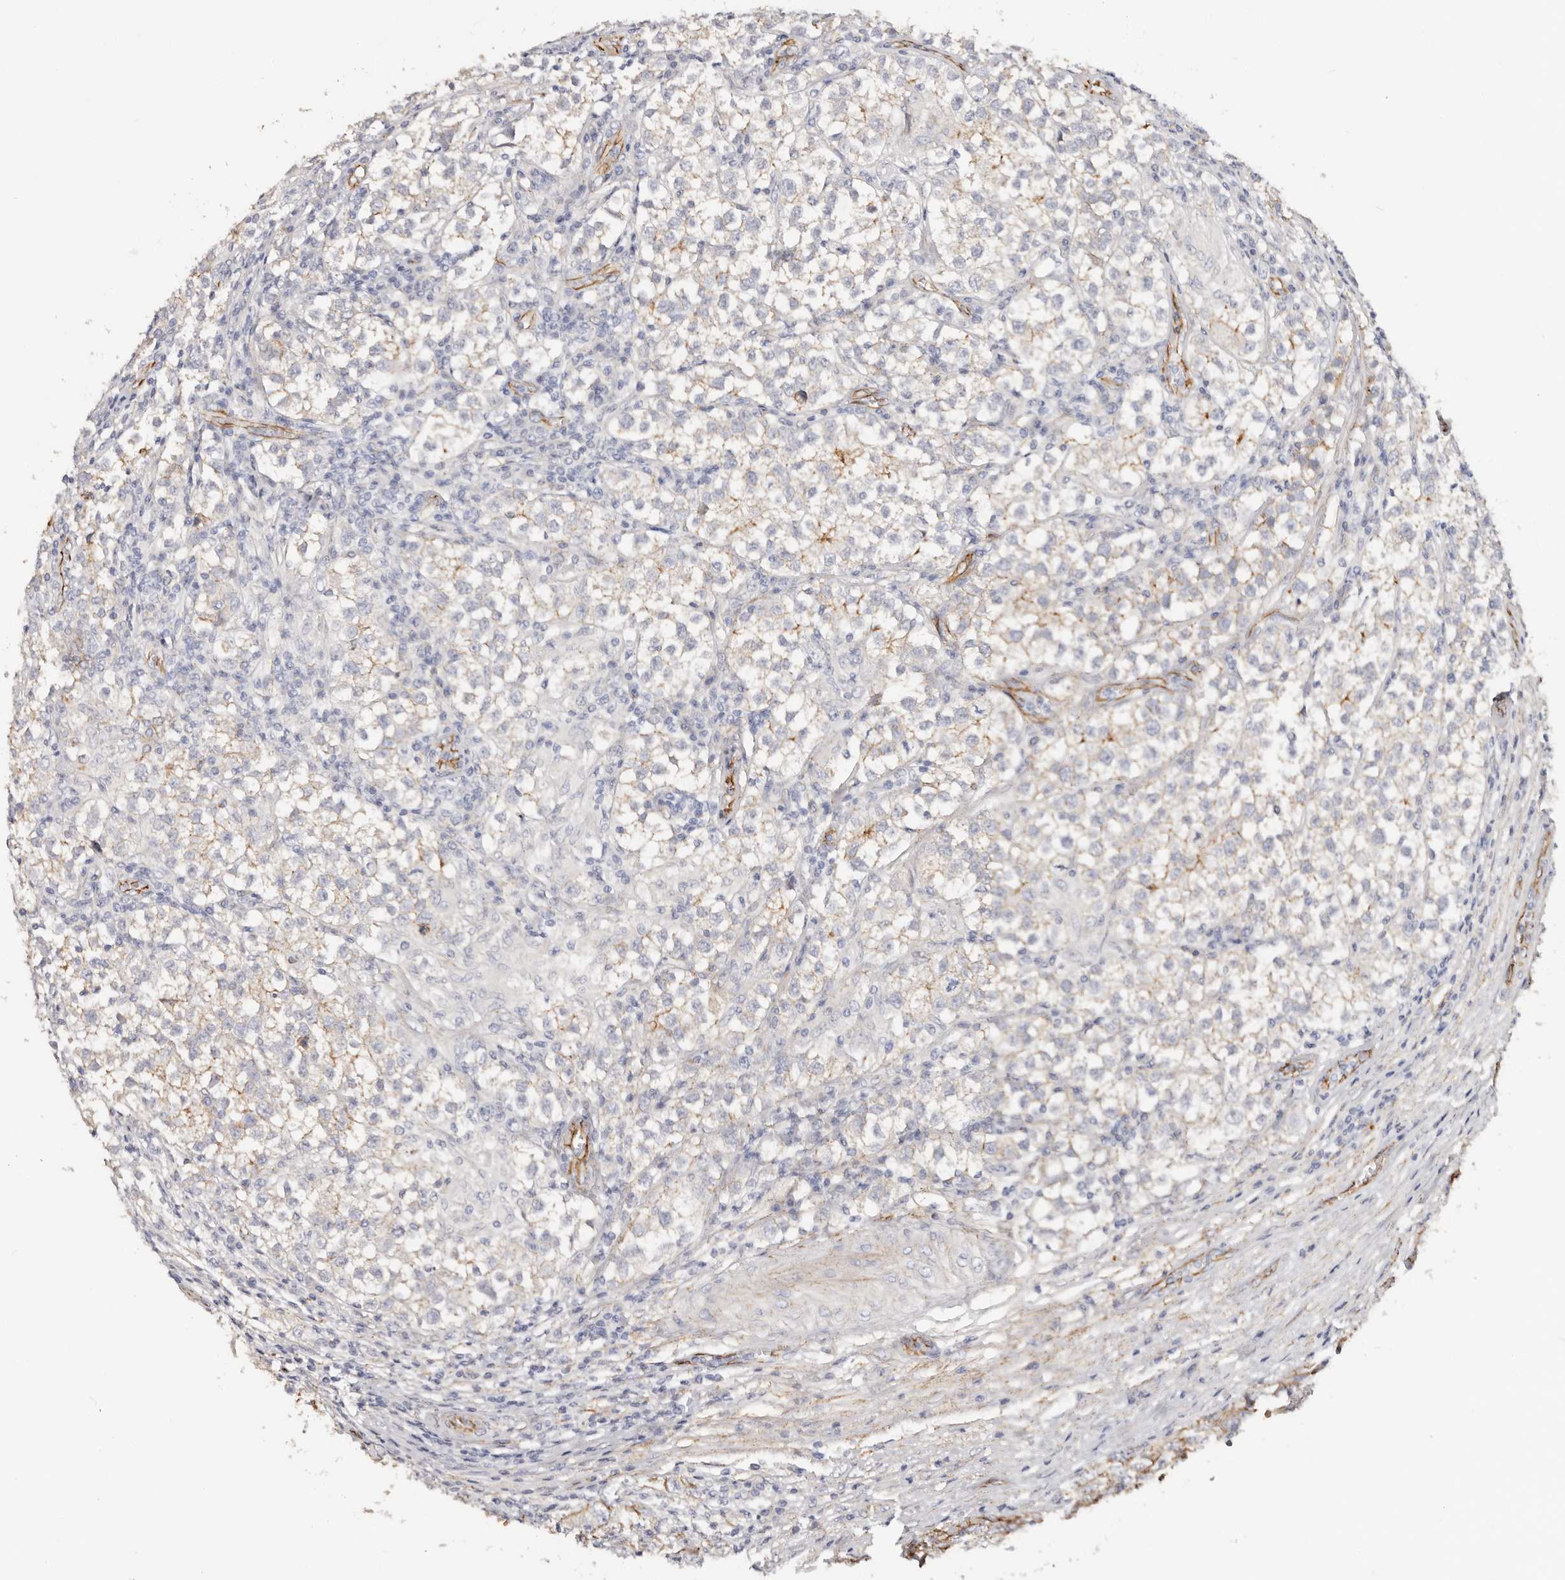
{"staining": {"intensity": "weak", "quantity": "25%-75%", "location": "cytoplasmic/membranous"}, "tissue": "testis cancer", "cell_type": "Tumor cells", "image_type": "cancer", "snomed": [{"axis": "morphology", "description": "Seminoma, NOS"}, {"axis": "morphology", "description": "Carcinoma, Embryonal, NOS"}, {"axis": "topography", "description": "Testis"}], "caption": "Immunohistochemical staining of testis embryonal carcinoma displays low levels of weak cytoplasmic/membranous protein staining in approximately 25%-75% of tumor cells.", "gene": "CTNNB1", "patient": {"sex": "male", "age": 43}}